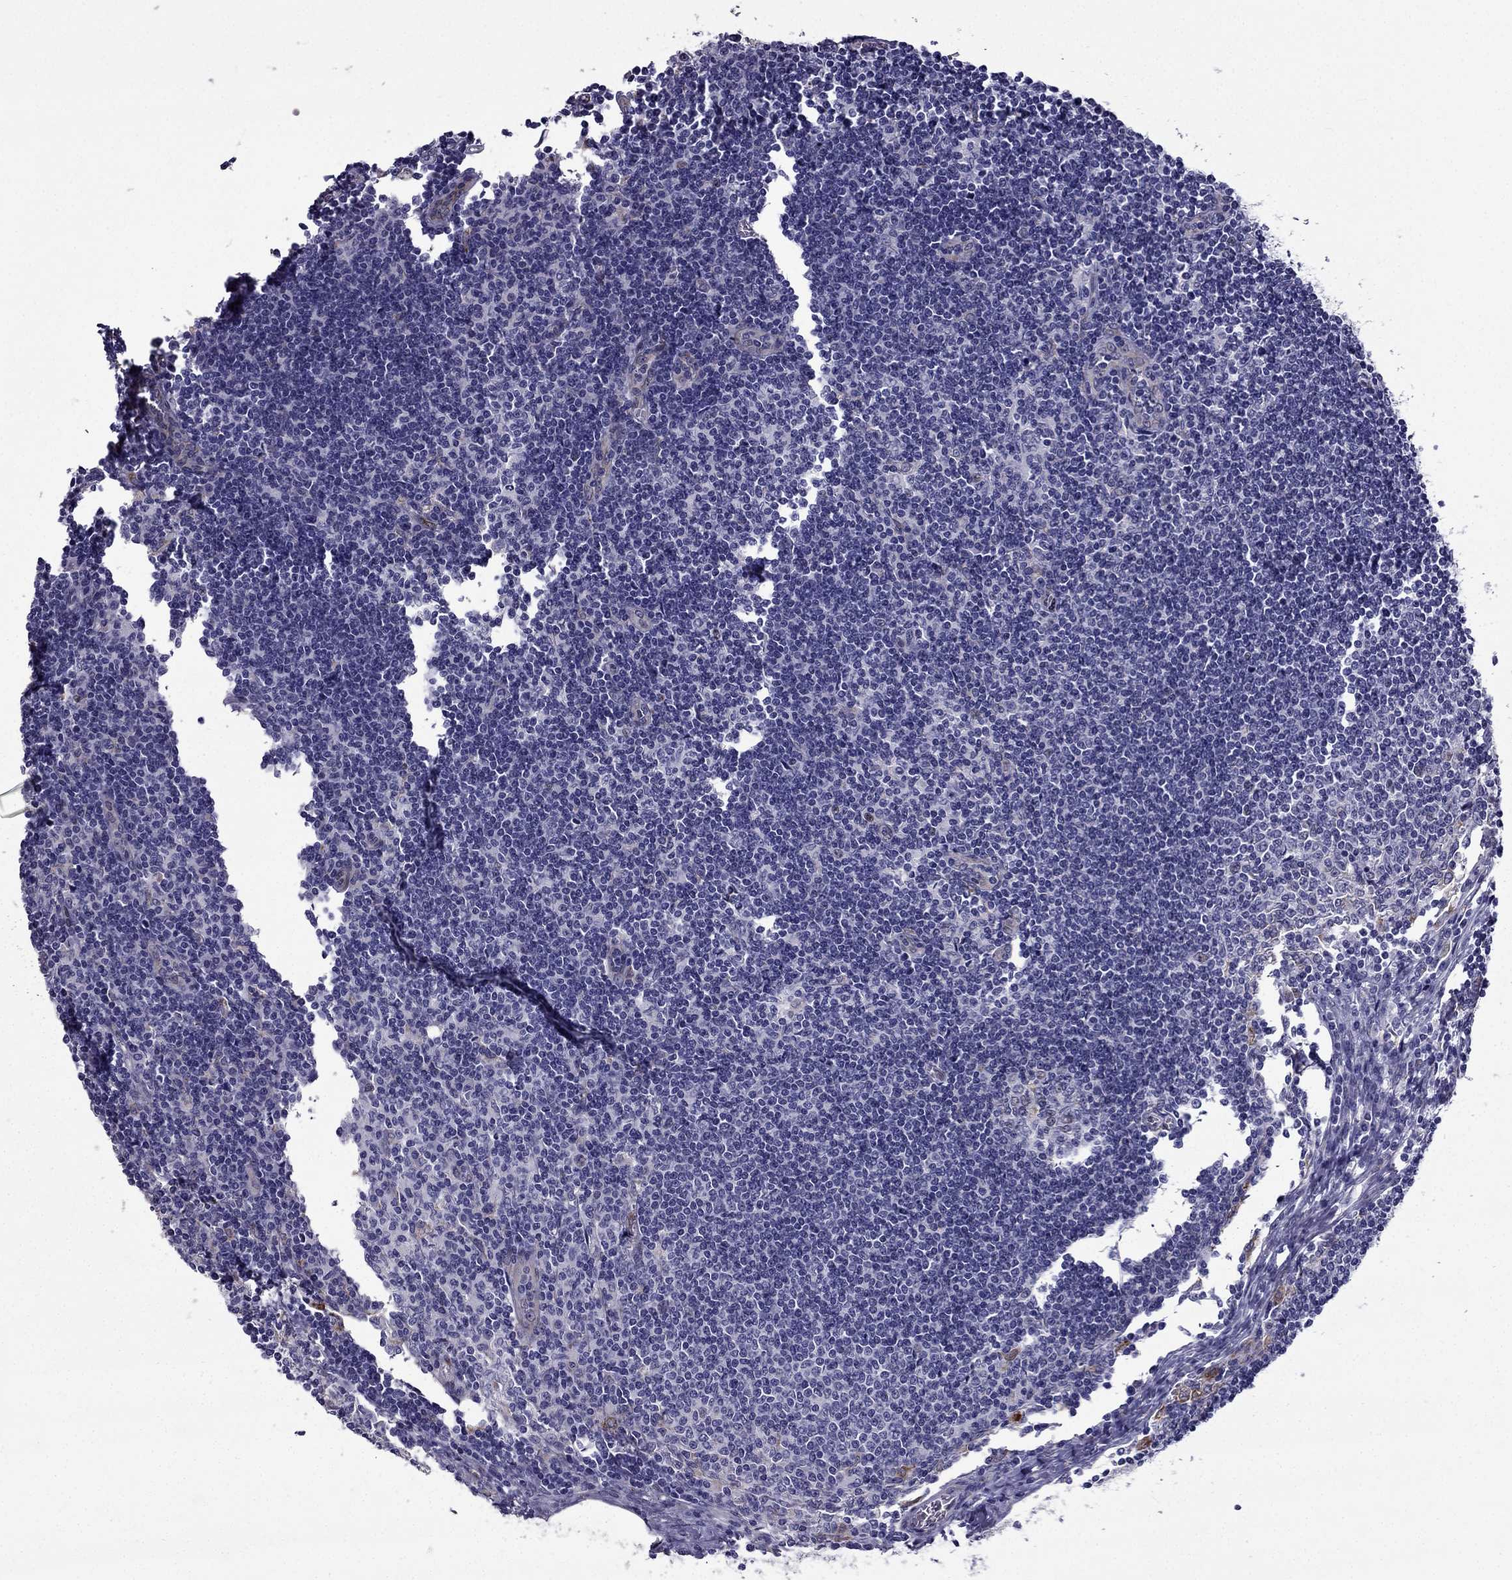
{"staining": {"intensity": "negative", "quantity": "none", "location": "none"}, "tissue": "lymph node", "cell_type": "Germinal center cells", "image_type": "normal", "snomed": [{"axis": "morphology", "description": "Normal tissue, NOS"}, {"axis": "topography", "description": "Lymph node"}], "caption": "IHC image of benign lymph node: human lymph node stained with DAB (3,3'-diaminobenzidine) shows no significant protein positivity in germinal center cells.", "gene": "IKBIP", "patient": {"sex": "male", "age": 59}}